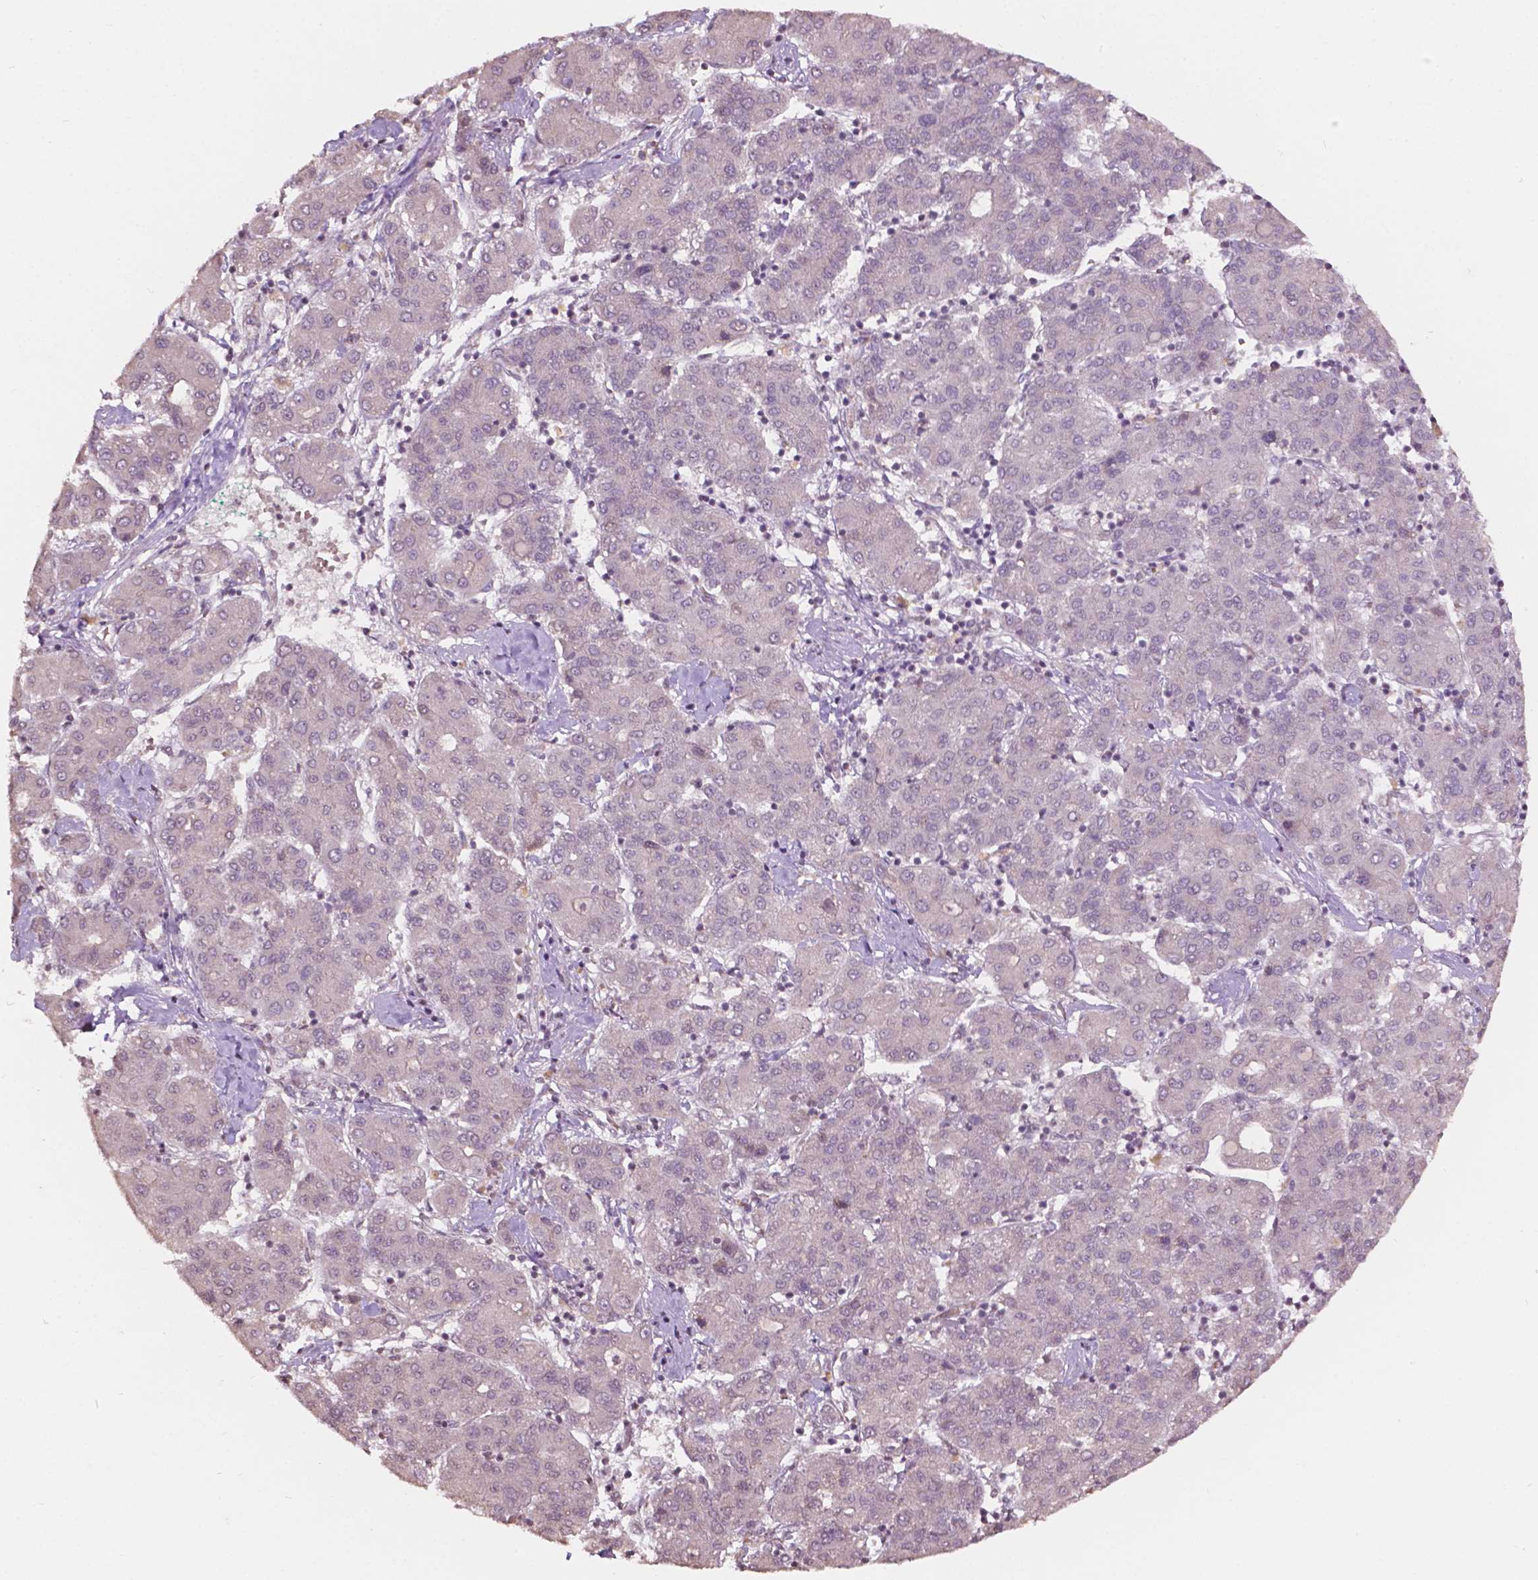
{"staining": {"intensity": "negative", "quantity": "none", "location": "none"}, "tissue": "liver cancer", "cell_type": "Tumor cells", "image_type": "cancer", "snomed": [{"axis": "morphology", "description": "Carcinoma, Hepatocellular, NOS"}, {"axis": "topography", "description": "Liver"}], "caption": "Hepatocellular carcinoma (liver) was stained to show a protein in brown. There is no significant staining in tumor cells. (DAB (3,3'-diaminobenzidine) immunohistochemistry (IHC) visualized using brightfield microscopy, high magnification).", "gene": "NOS1AP", "patient": {"sex": "male", "age": 65}}